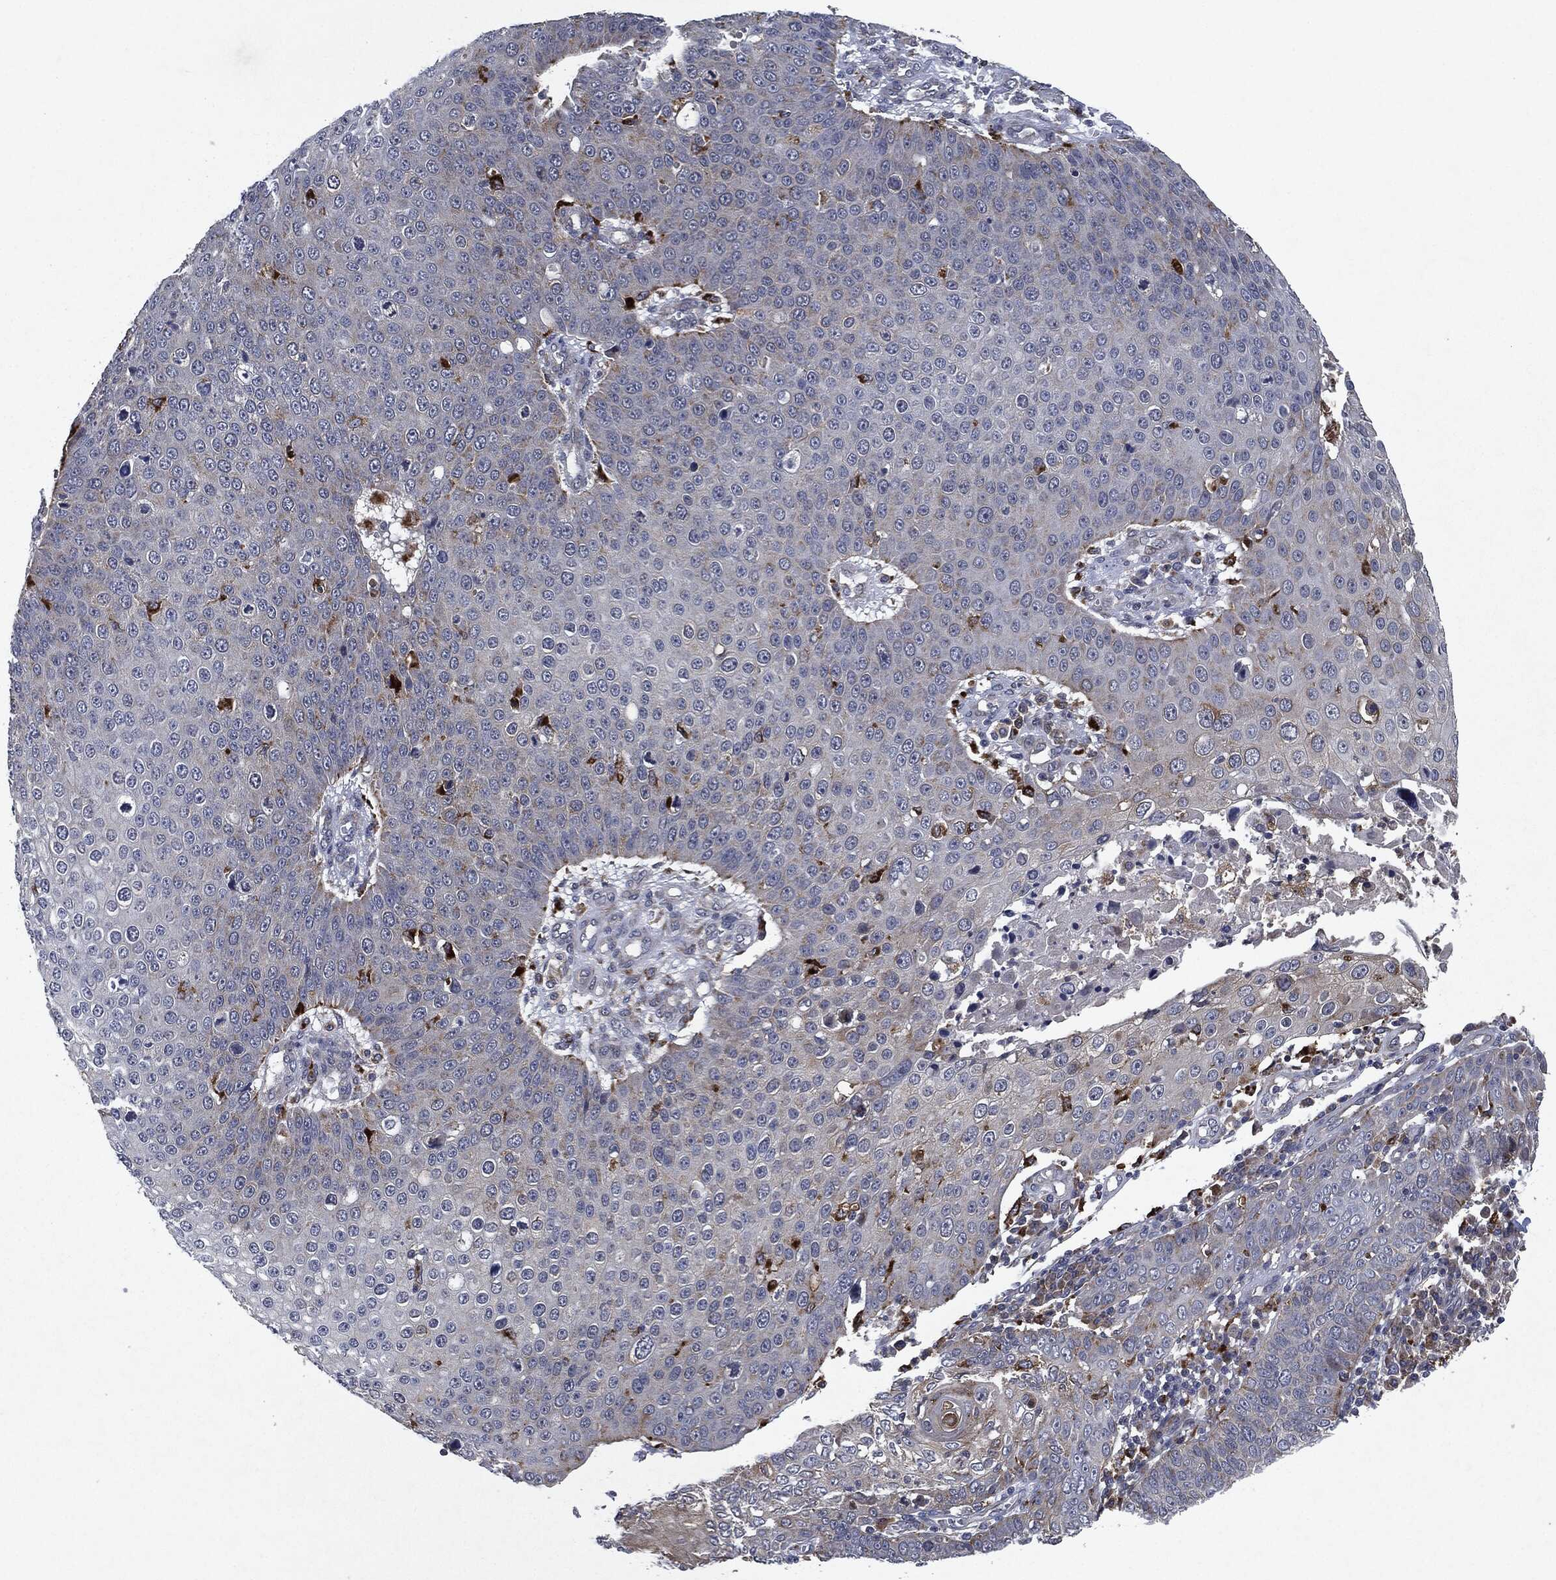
{"staining": {"intensity": "moderate", "quantity": "<25%", "location": "cytoplasmic/membranous"}, "tissue": "skin cancer", "cell_type": "Tumor cells", "image_type": "cancer", "snomed": [{"axis": "morphology", "description": "Squamous cell carcinoma, NOS"}, {"axis": "topography", "description": "Skin"}], "caption": "Human squamous cell carcinoma (skin) stained with a brown dye reveals moderate cytoplasmic/membranous positive expression in approximately <25% of tumor cells.", "gene": "SLC31A2", "patient": {"sex": "male", "age": 71}}